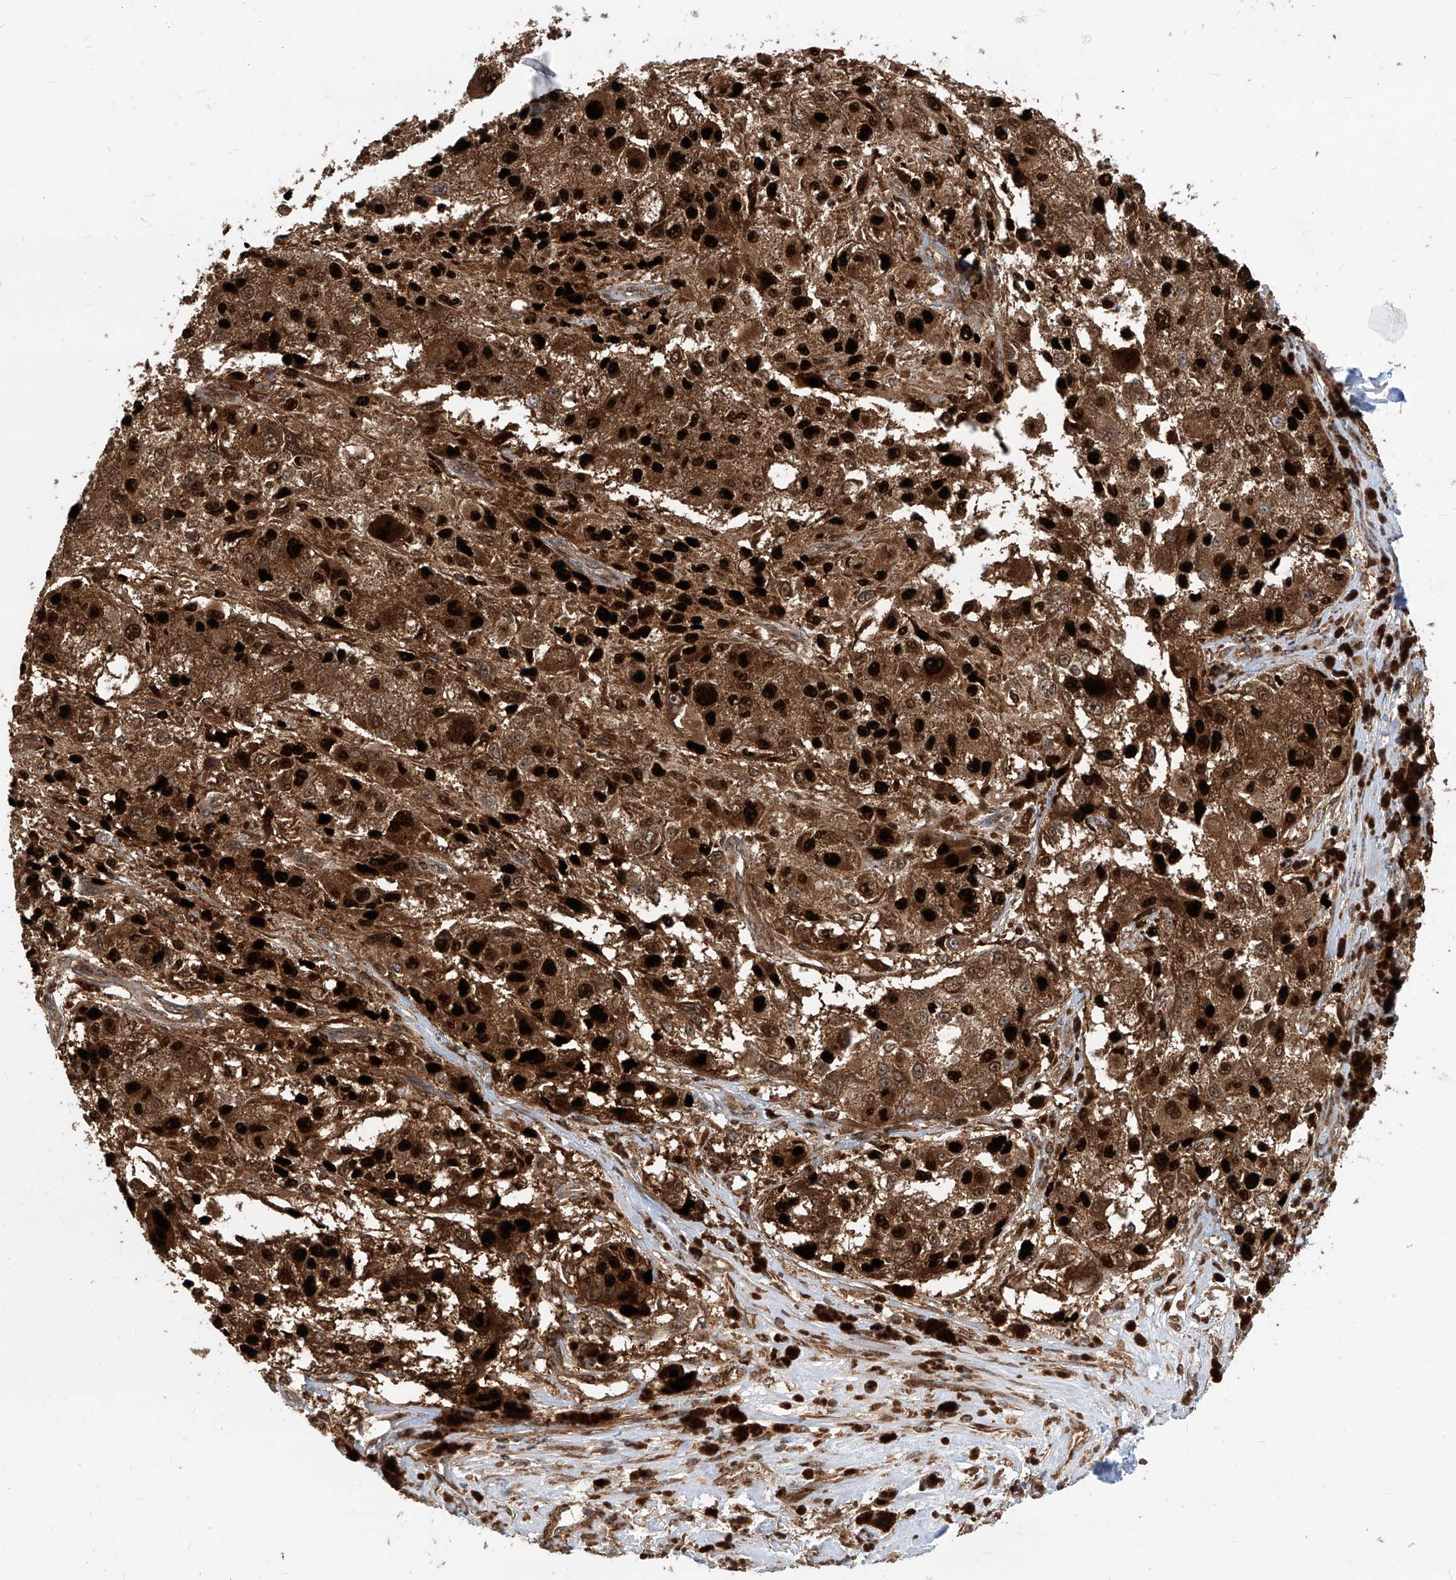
{"staining": {"intensity": "strong", "quantity": ">75%", "location": "cytoplasmic/membranous,nuclear"}, "tissue": "melanoma", "cell_type": "Tumor cells", "image_type": "cancer", "snomed": [{"axis": "morphology", "description": "Necrosis, NOS"}, {"axis": "morphology", "description": "Malignant melanoma, NOS"}, {"axis": "topography", "description": "Skin"}], "caption": "Melanoma was stained to show a protein in brown. There is high levels of strong cytoplasmic/membranous and nuclear staining in about >75% of tumor cells.", "gene": "MAGED2", "patient": {"sex": "female", "age": 87}}